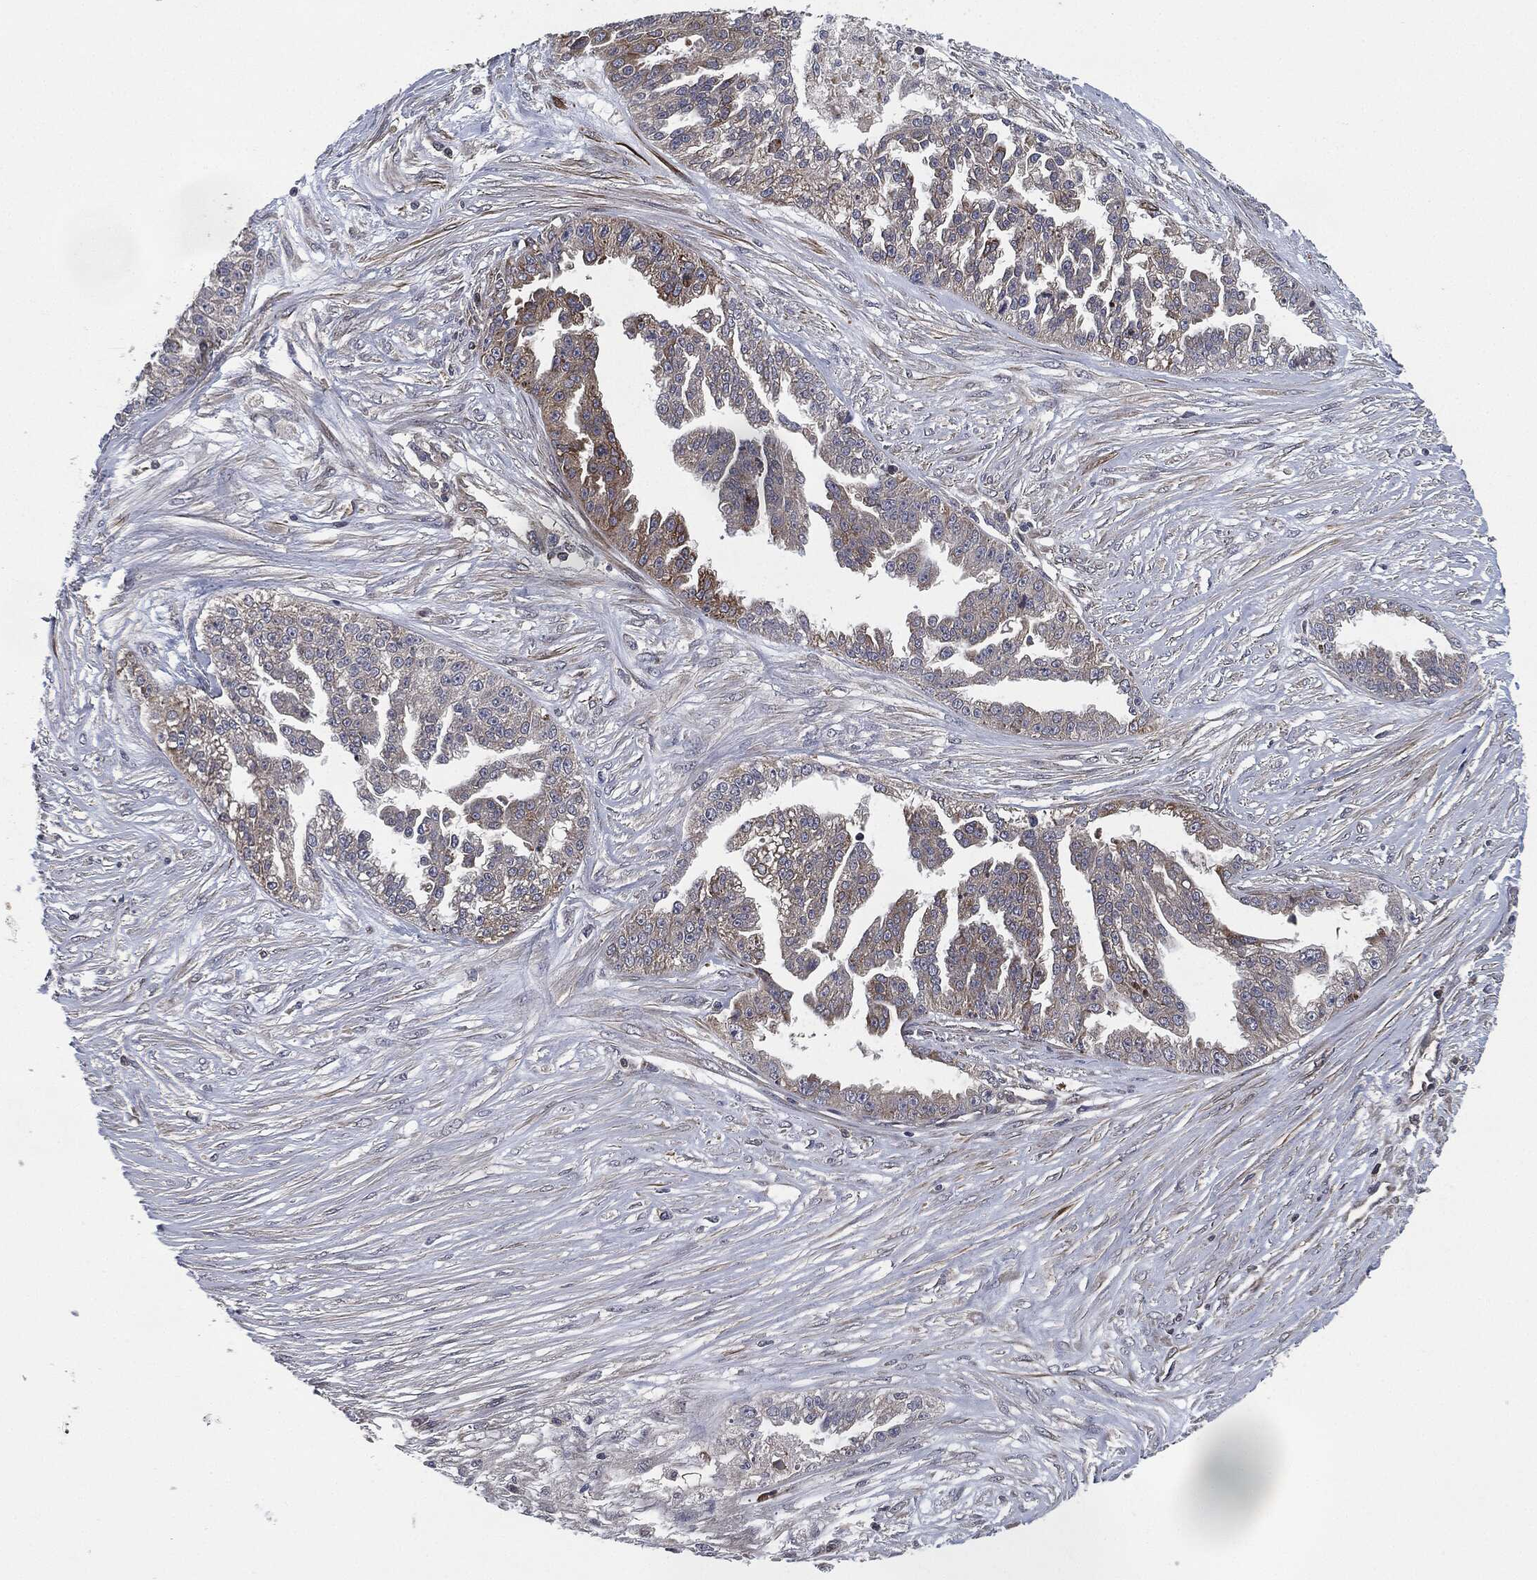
{"staining": {"intensity": "weak", "quantity": "<25%", "location": "cytoplasmic/membranous"}, "tissue": "ovarian cancer", "cell_type": "Tumor cells", "image_type": "cancer", "snomed": [{"axis": "morphology", "description": "Cystadenocarcinoma, serous, NOS"}, {"axis": "topography", "description": "Ovary"}], "caption": "Protein analysis of ovarian serous cystadenocarcinoma demonstrates no significant staining in tumor cells.", "gene": "UBR1", "patient": {"sex": "female", "age": 58}}